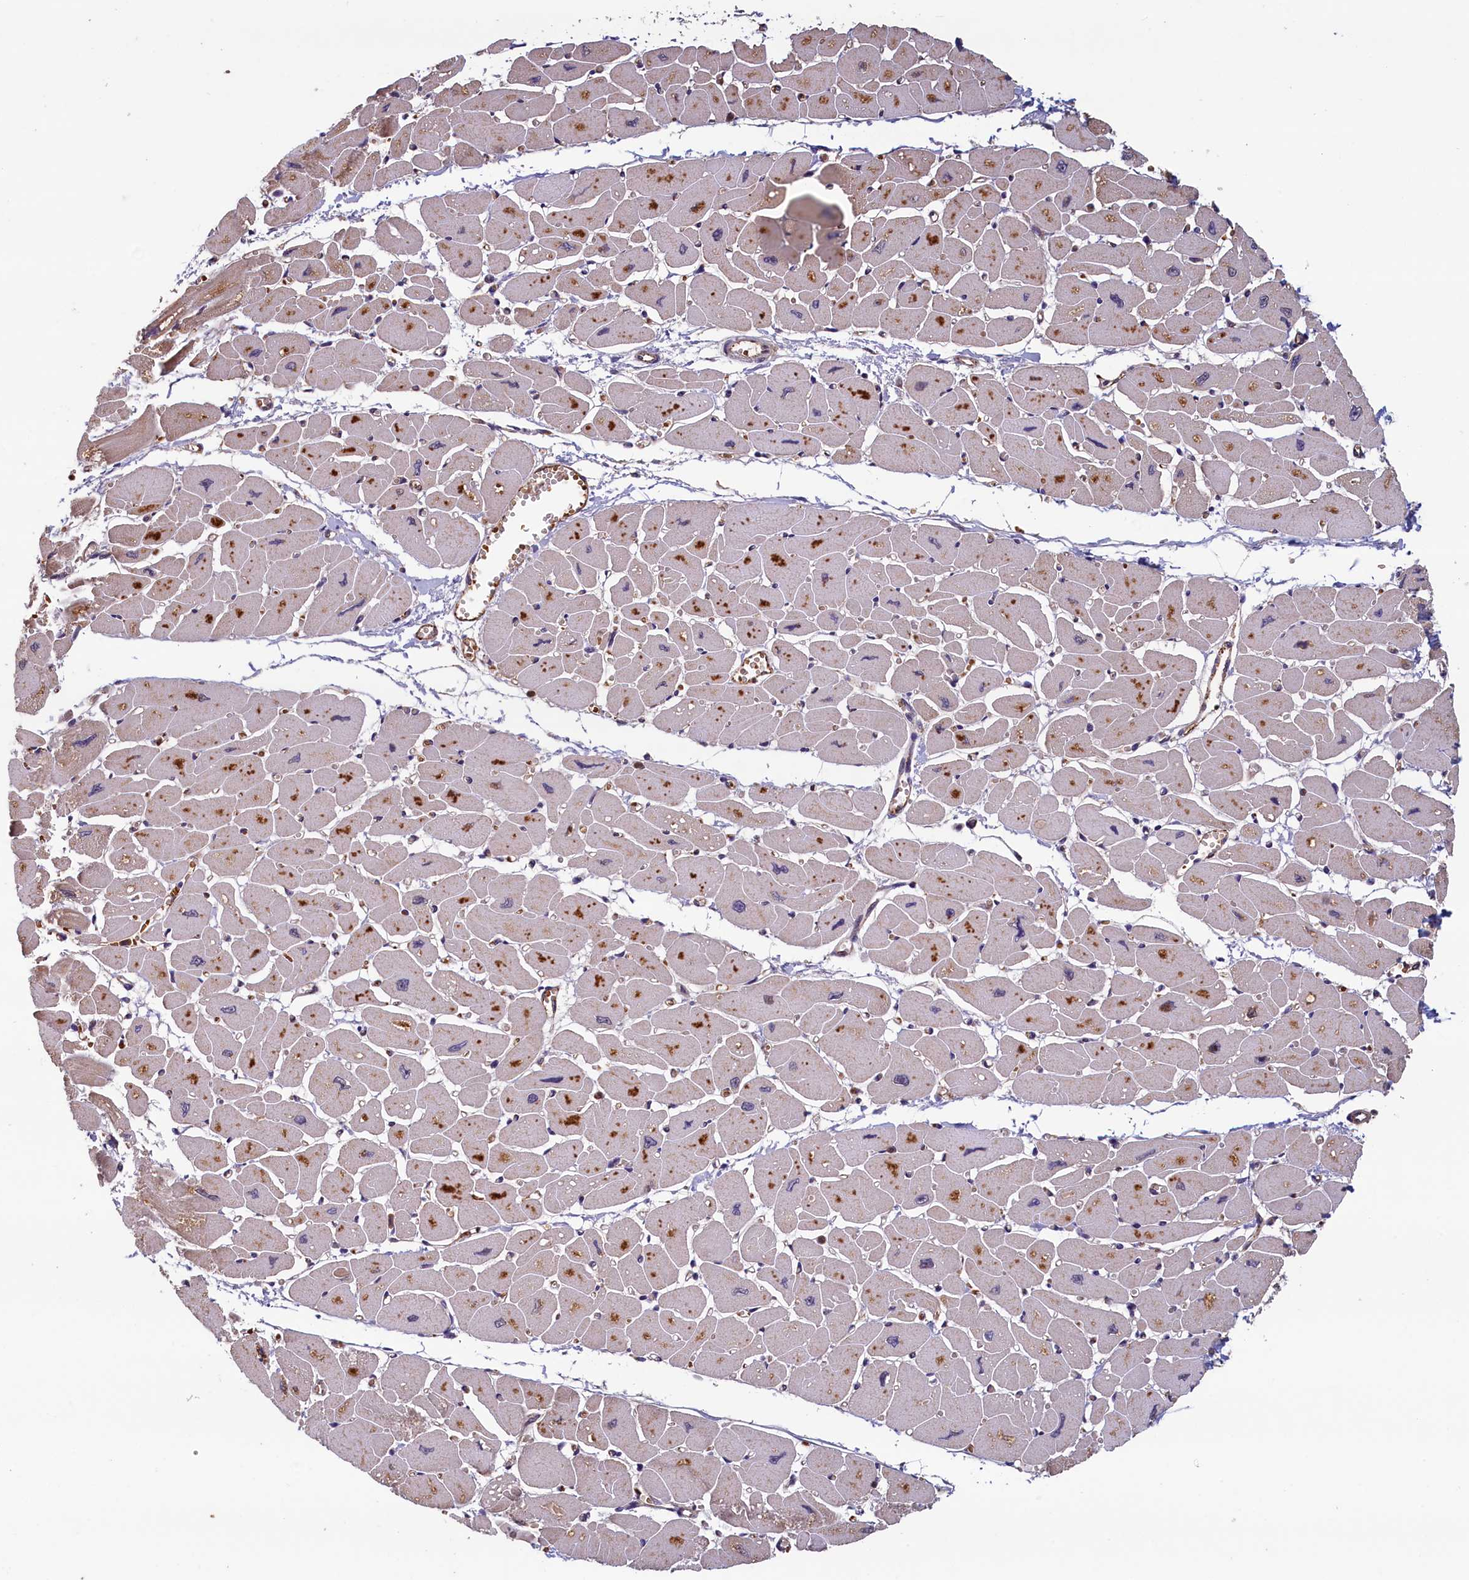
{"staining": {"intensity": "moderate", "quantity": ">75%", "location": "cytoplasmic/membranous"}, "tissue": "heart muscle", "cell_type": "Cardiomyocytes", "image_type": "normal", "snomed": [{"axis": "morphology", "description": "Normal tissue, NOS"}, {"axis": "topography", "description": "Heart"}], "caption": "DAB (3,3'-diaminobenzidine) immunohistochemical staining of benign heart muscle reveals moderate cytoplasmic/membranous protein expression in about >75% of cardiomyocytes.", "gene": "ACSBG1", "patient": {"sex": "female", "age": 54}}